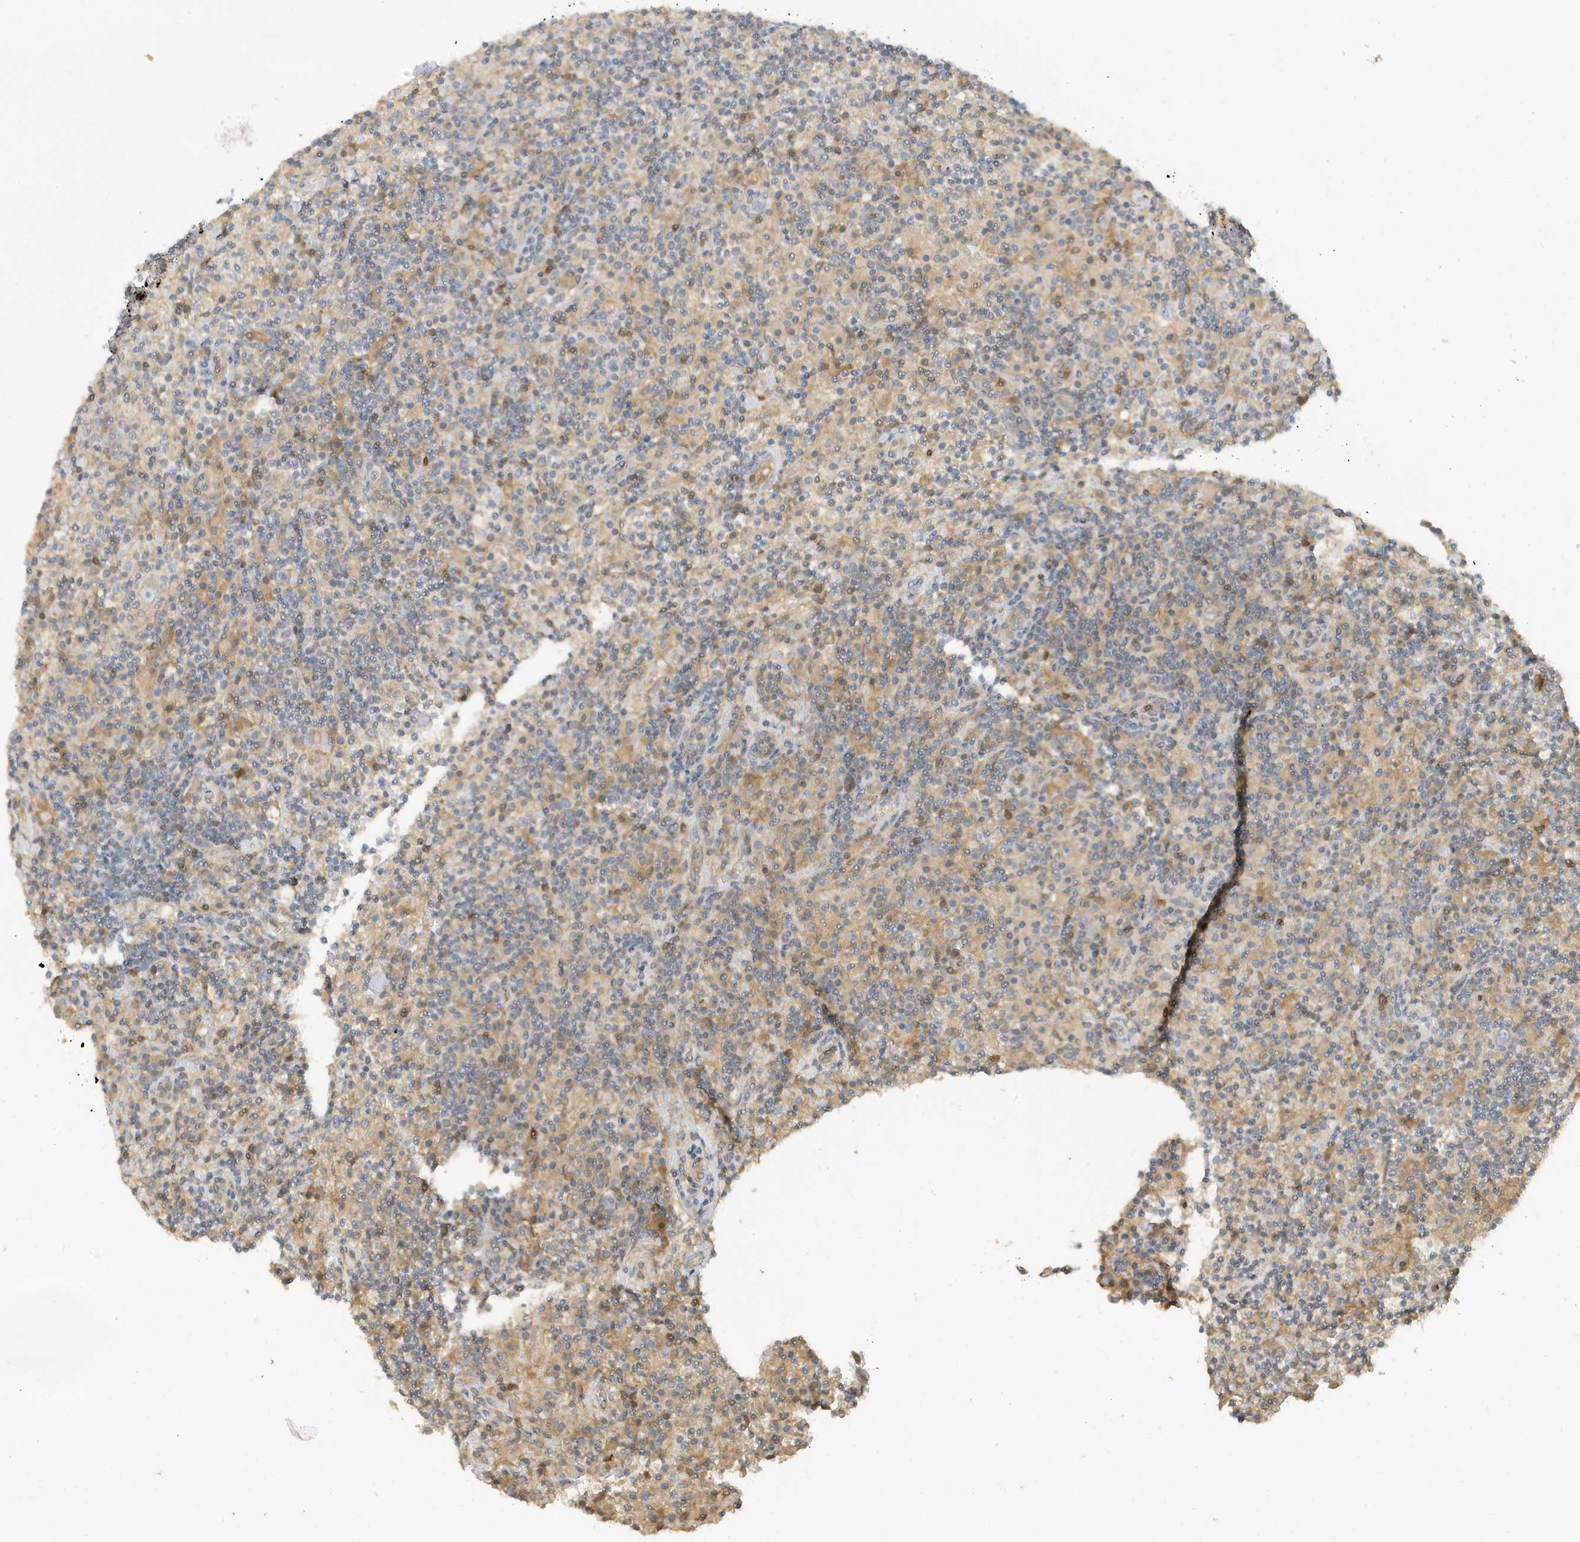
{"staining": {"intensity": "negative", "quantity": "none", "location": "none"}, "tissue": "lymphoma", "cell_type": "Tumor cells", "image_type": "cancer", "snomed": [{"axis": "morphology", "description": "Hodgkin's disease, NOS"}, {"axis": "topography", "description": "Lymph node"}], "caption": "Hodgkin's disease was stained to show a protein in brown. There is no significant staining in tumor cells.", "gene": "TAB3", "patient": {"sex": "male", "age": 70}}